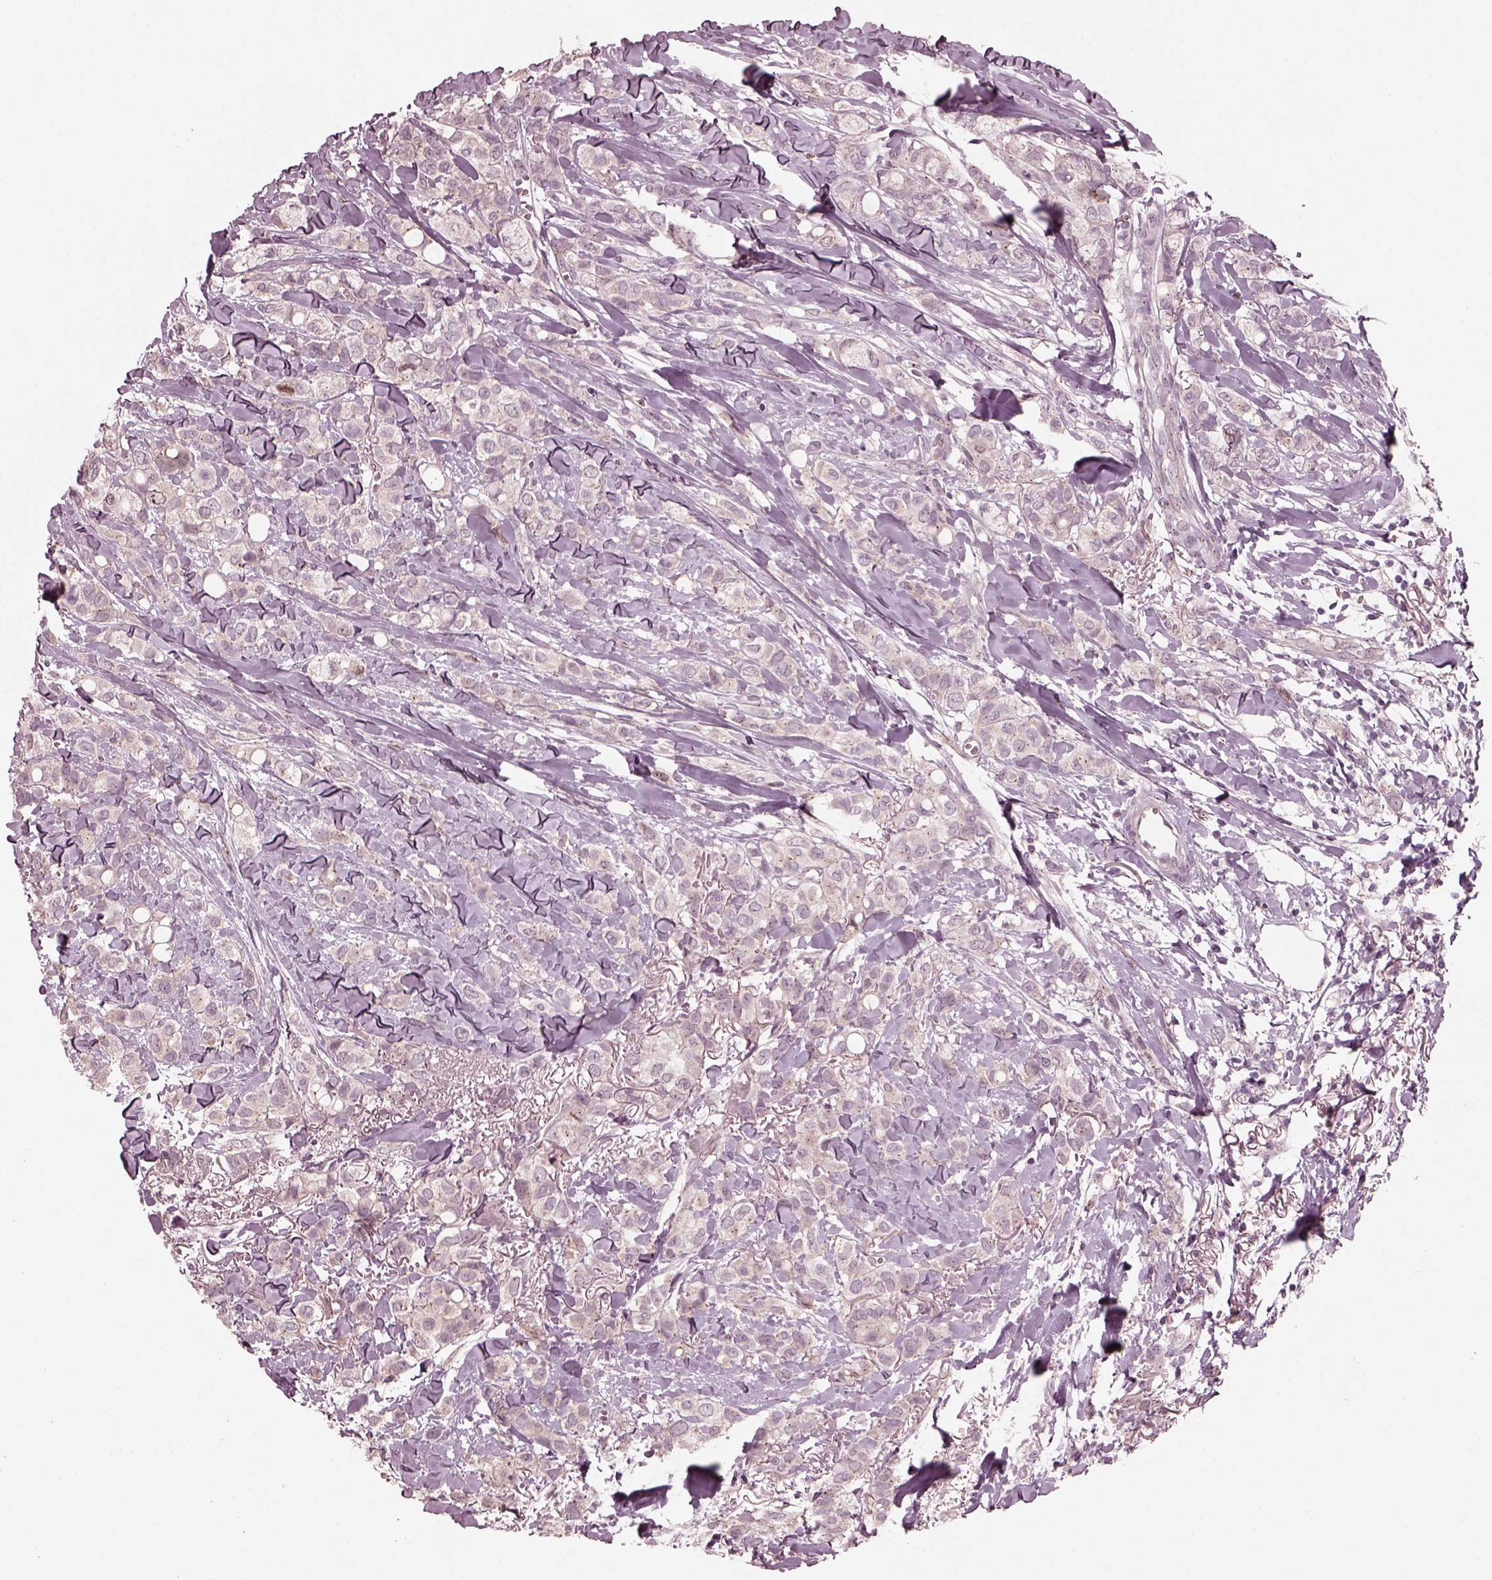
{"staining": {"intensity": "negative", "quantity": "none", "location": "none"}, "tissue": "breast cancer", "cell_type": "Tumor cells", "image_type": "cancer", "snomed": [{"axis": "morphology", "description": "Duct carcinoma"}, {"axis": "topography", "description": "Breast"}], "caption": "Tumor cells show no significant protein positivity in infiltrating ductal carcinoma (breast).", "gene": "SAXO1", "patient": {"sex": "female", "age": 85}}